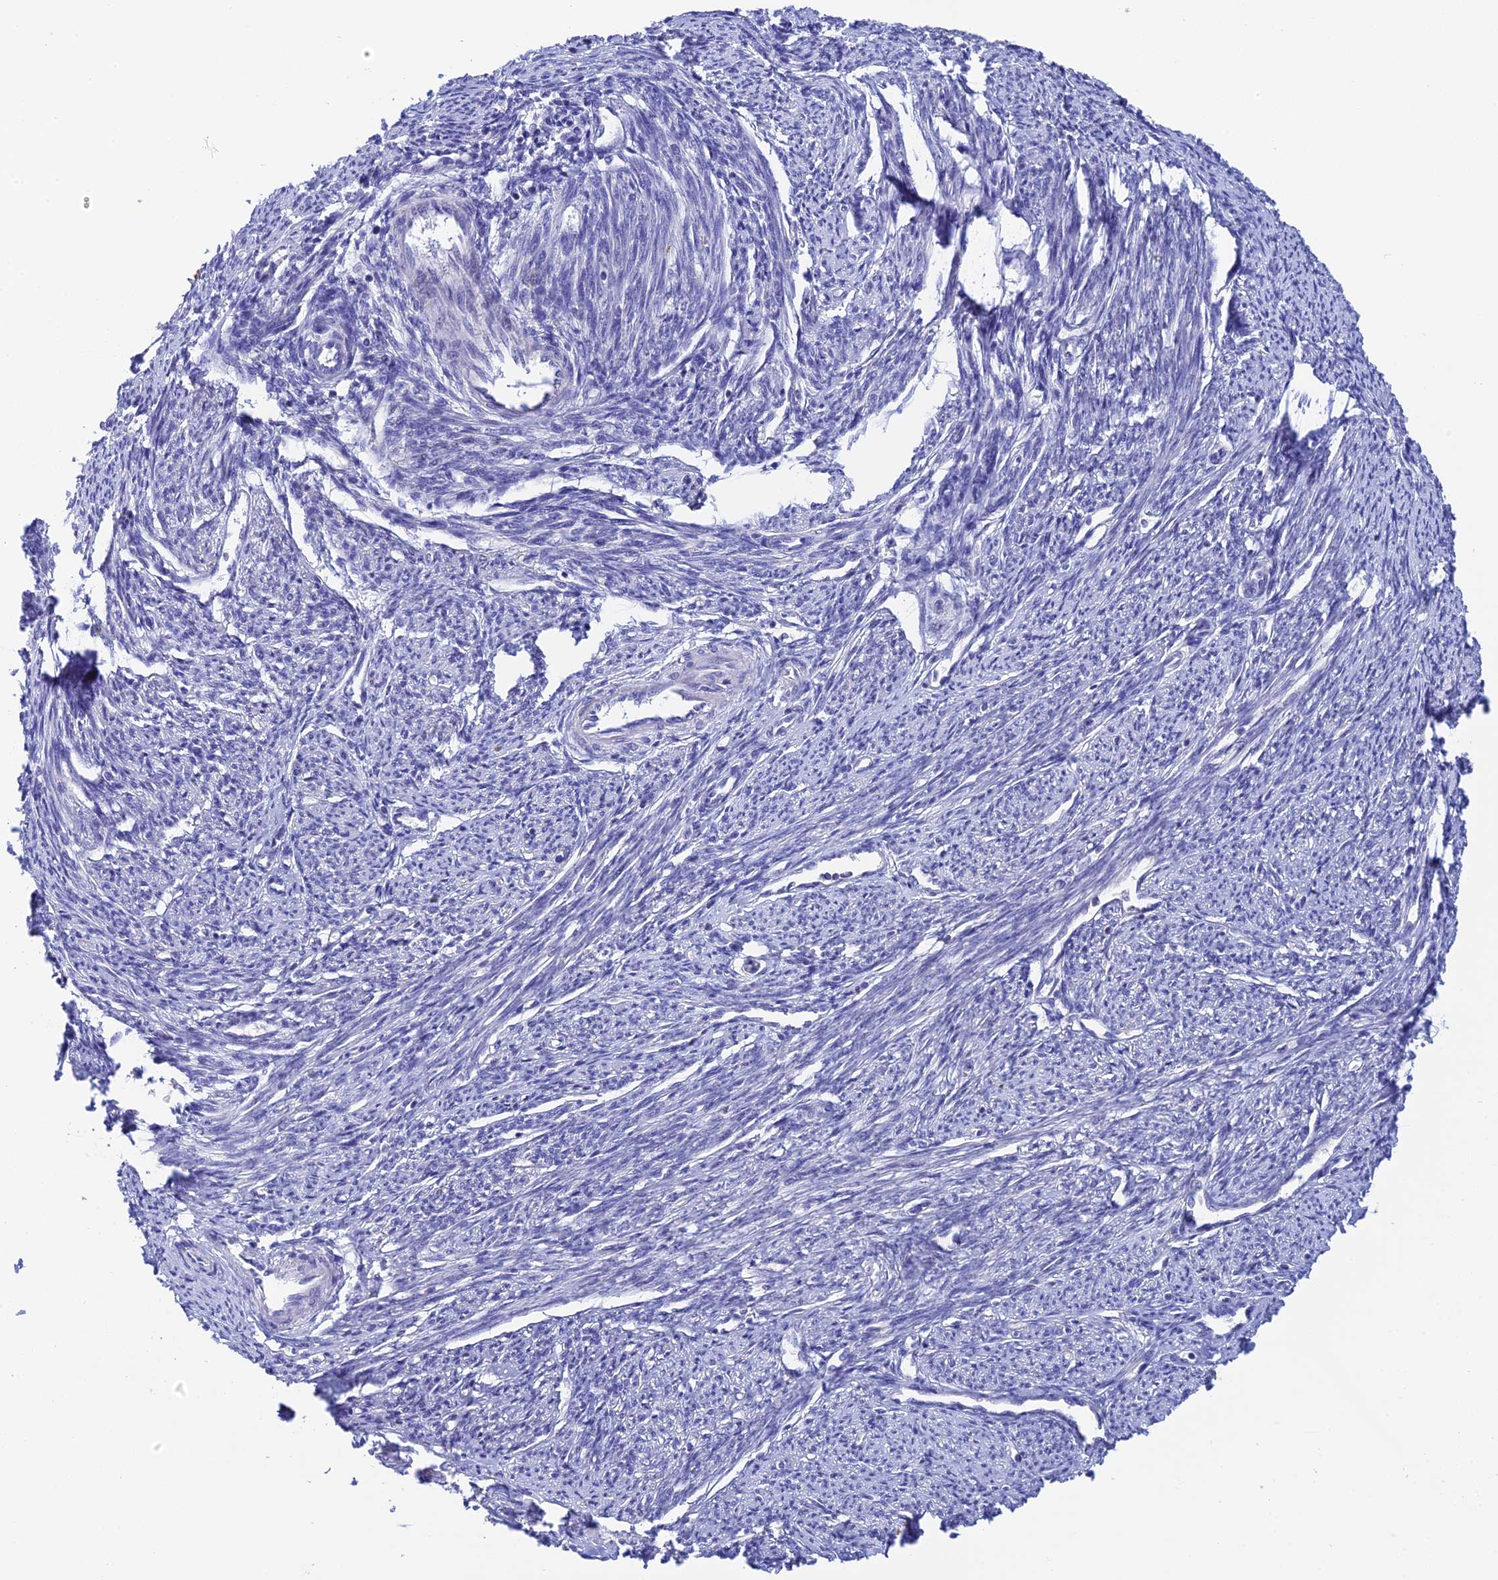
{"staining": {"intensity": "negative", "quantity": "none", "location": "none"}, "tissue": "smooth muscle", "cell_type": "Smooth muscle cells", "image_type": "normal", "snomed": [{"axis": "morphology", "description": "Normal tissue, NOS"}, {"axis": "topography", "description": "Smooth muscle"}, {"axis": "topography", "description": "Uterus"}], "caption": "DAB immunohistochemical staining of normal human smooth muscle exhibits no significant staining in smooth muscle cells.", "gene": "PLPP4", "patient": {"sex": "female", "age": 59}}